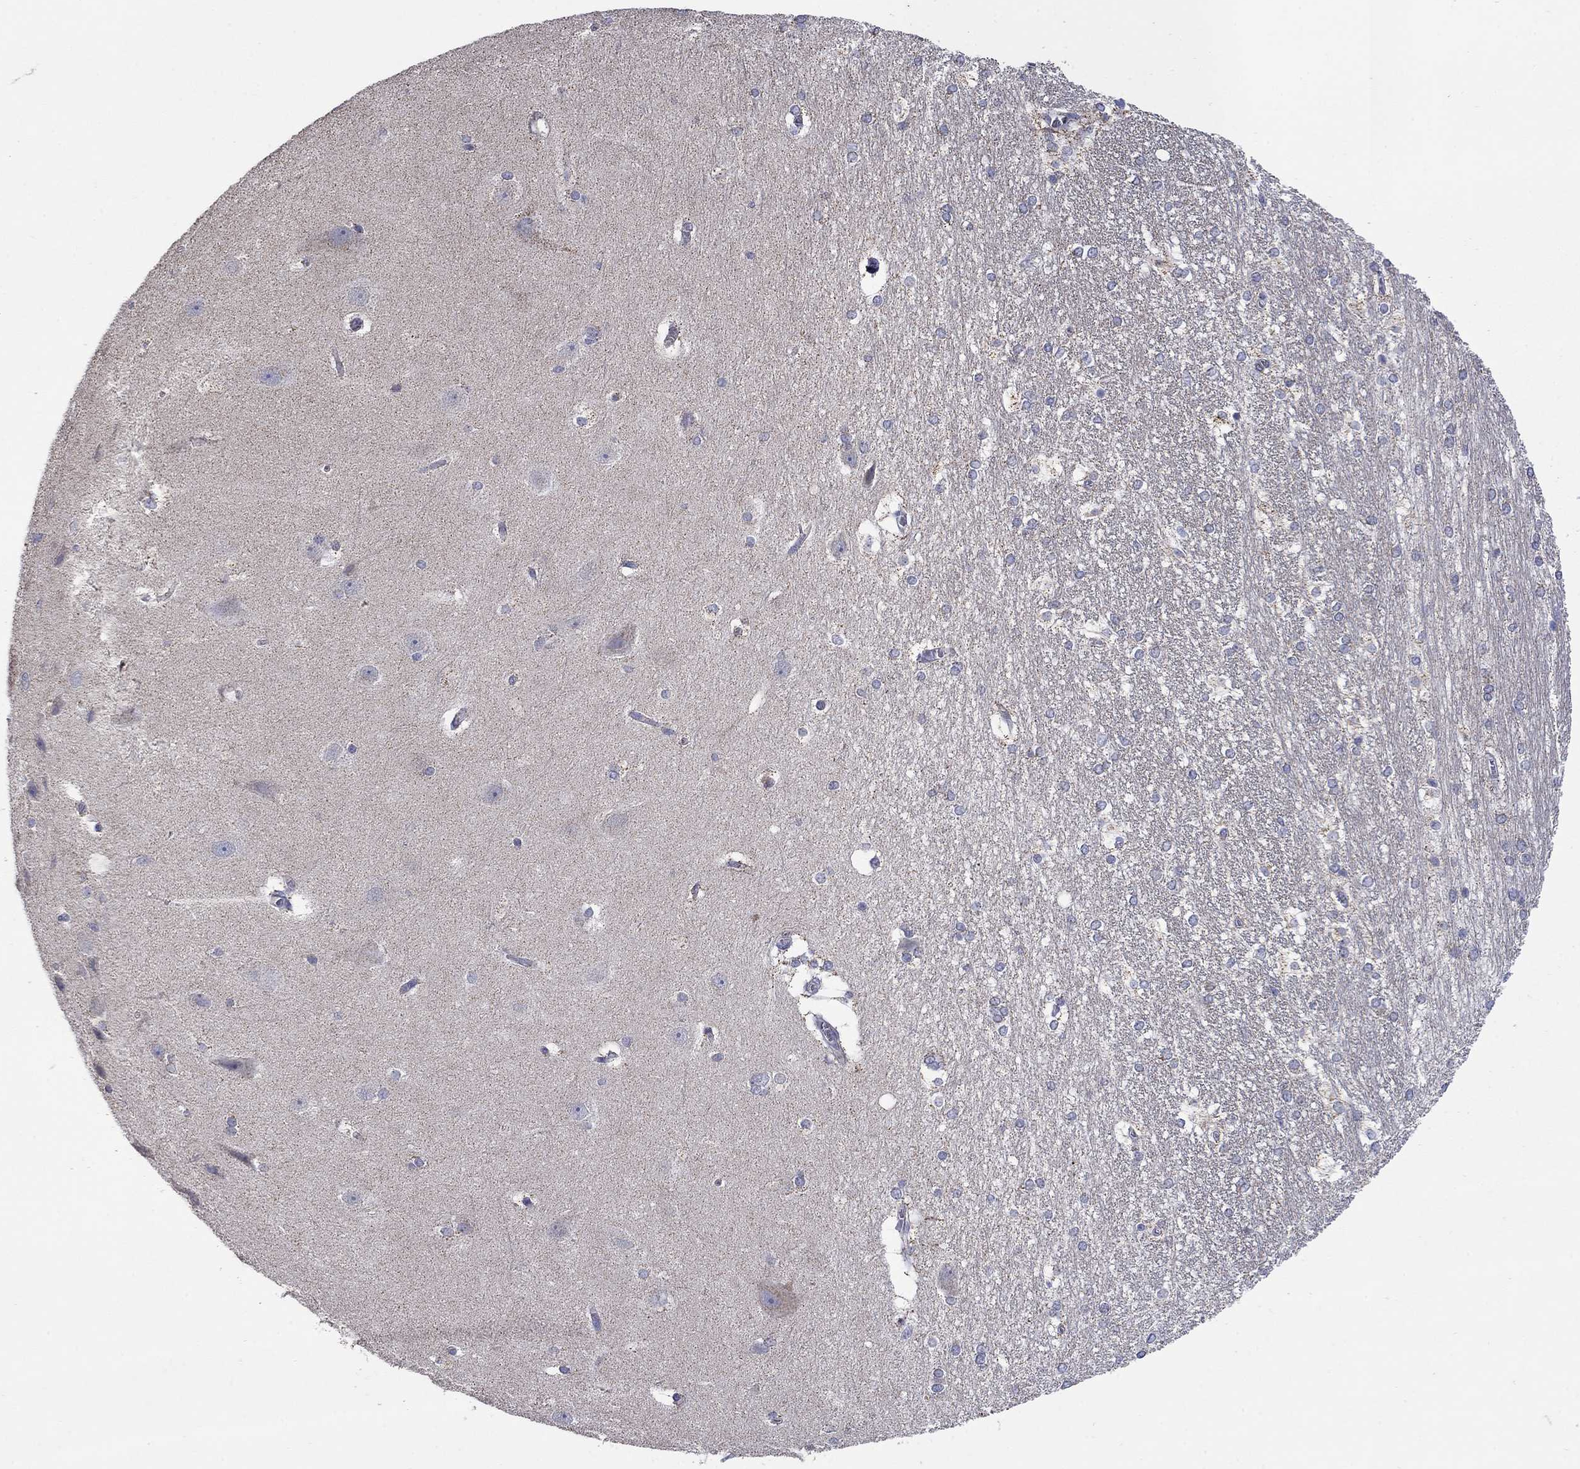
{"staining": {"intensity": "weak", "quantity": "<25%", "location": "cytoplasmic/membranous"}, "tissue": "hippocampus", "cell_type": "Glial cells", "image_type": "normal", "snomed": [{"axis": "morphology", "description": "Normal tissue, NOS"}, {"axis": "topography", "description": "Cerebral cortex"}, {"axis": "topography", "description": "Hippocampus"}], "caption": "An IHC photomicrograph of unremarkable hippocampus is shown. There is no staining in glial cells of hippocampus.", "gene": "HPS5", "patient": {"sex": "female", "age": 19}}